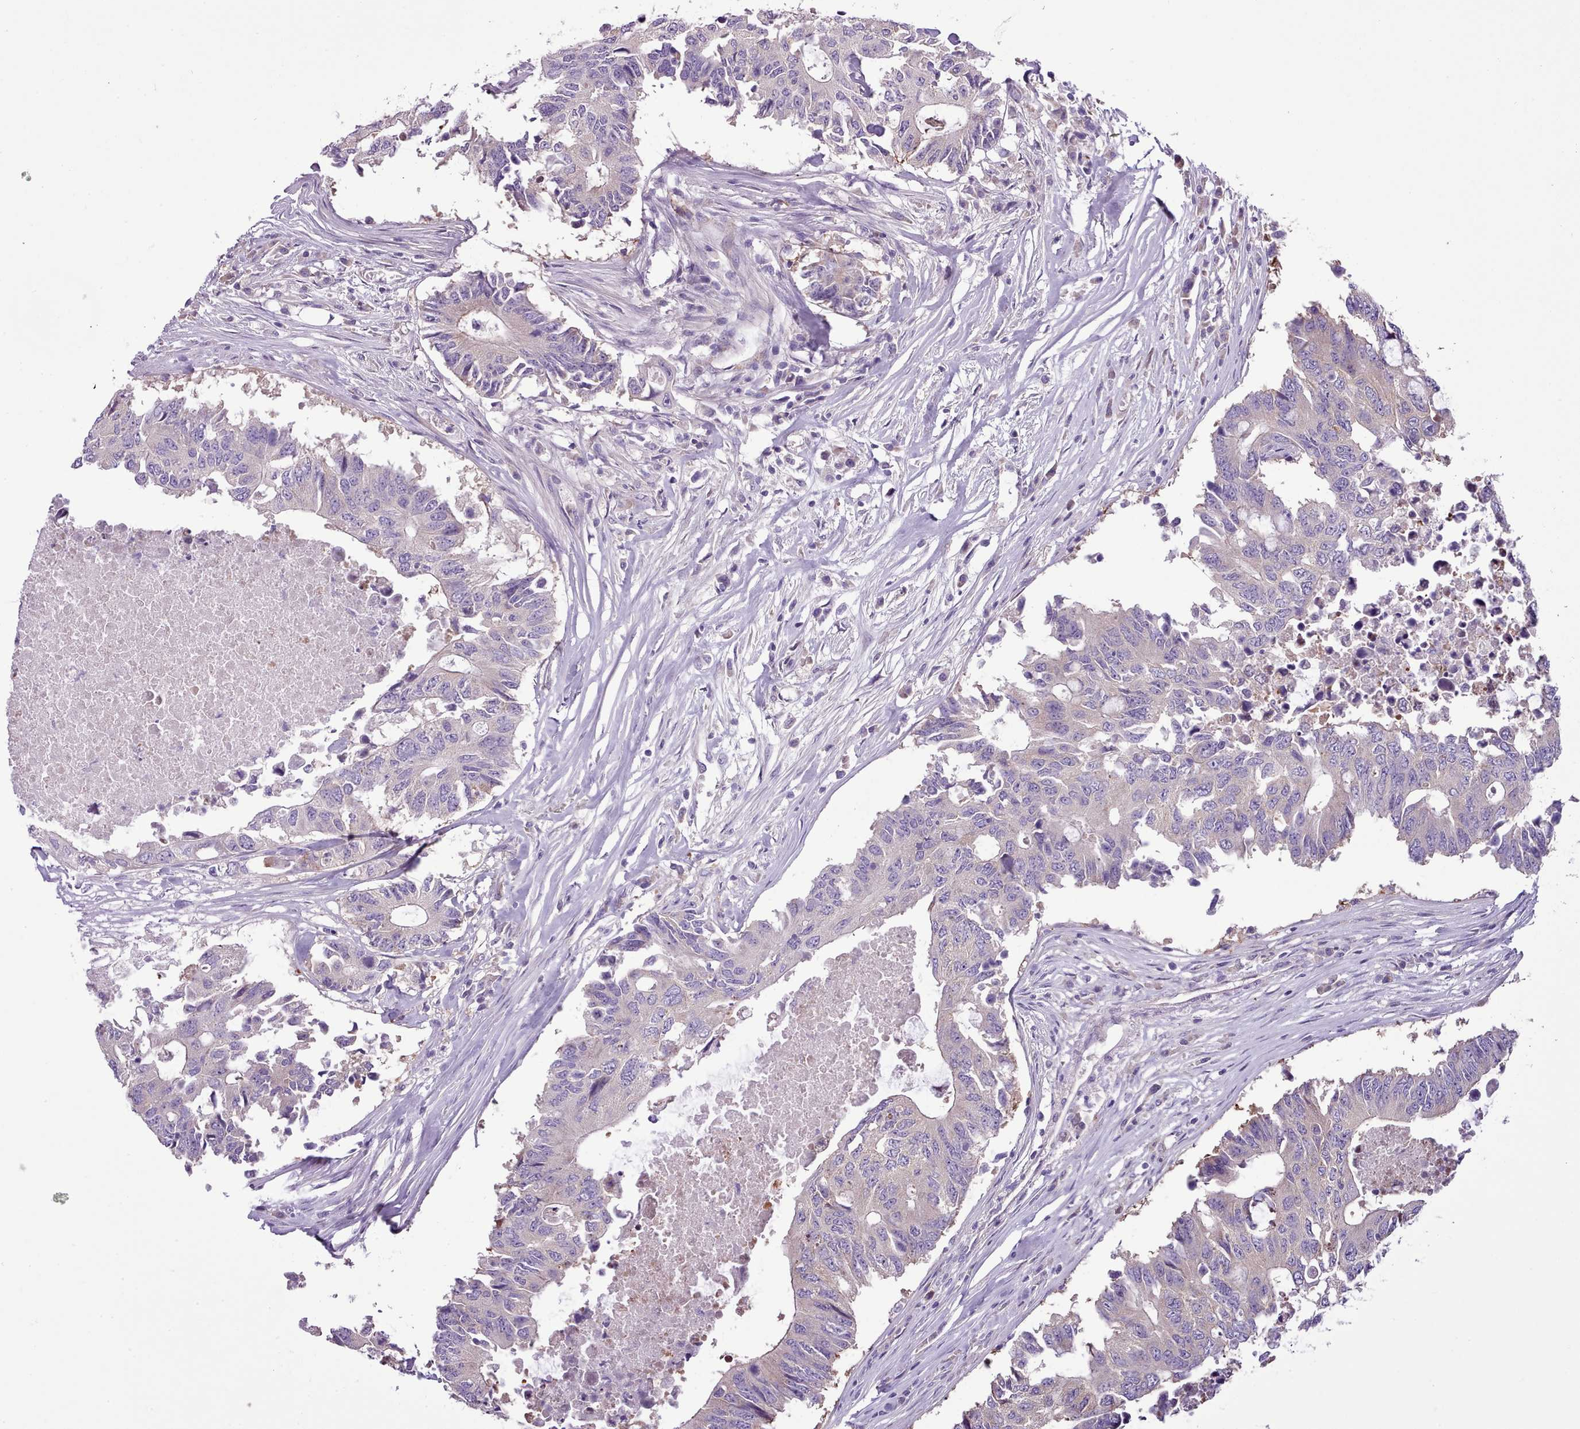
{"staining": {"intensity": "negative", "quantity": "none", "location": "none"}, "tissue": "colorectal cancer", "cell_type": "Tumor cells", "image_type": "cancer", "snomed": [{"axis": "morphology", "description": "Adenocarcinoma, NOS"}, {"axis": "topography", "description": "Colon"}], "caption": "Immunohistochemistry image of neoplastic tissue: colorectal cancer (adenocarcinoma) stained with DAB shows no significant protein expression in tumor cells.", "gene": "SETX", "patient": {"sex": "male", "age": 71}}